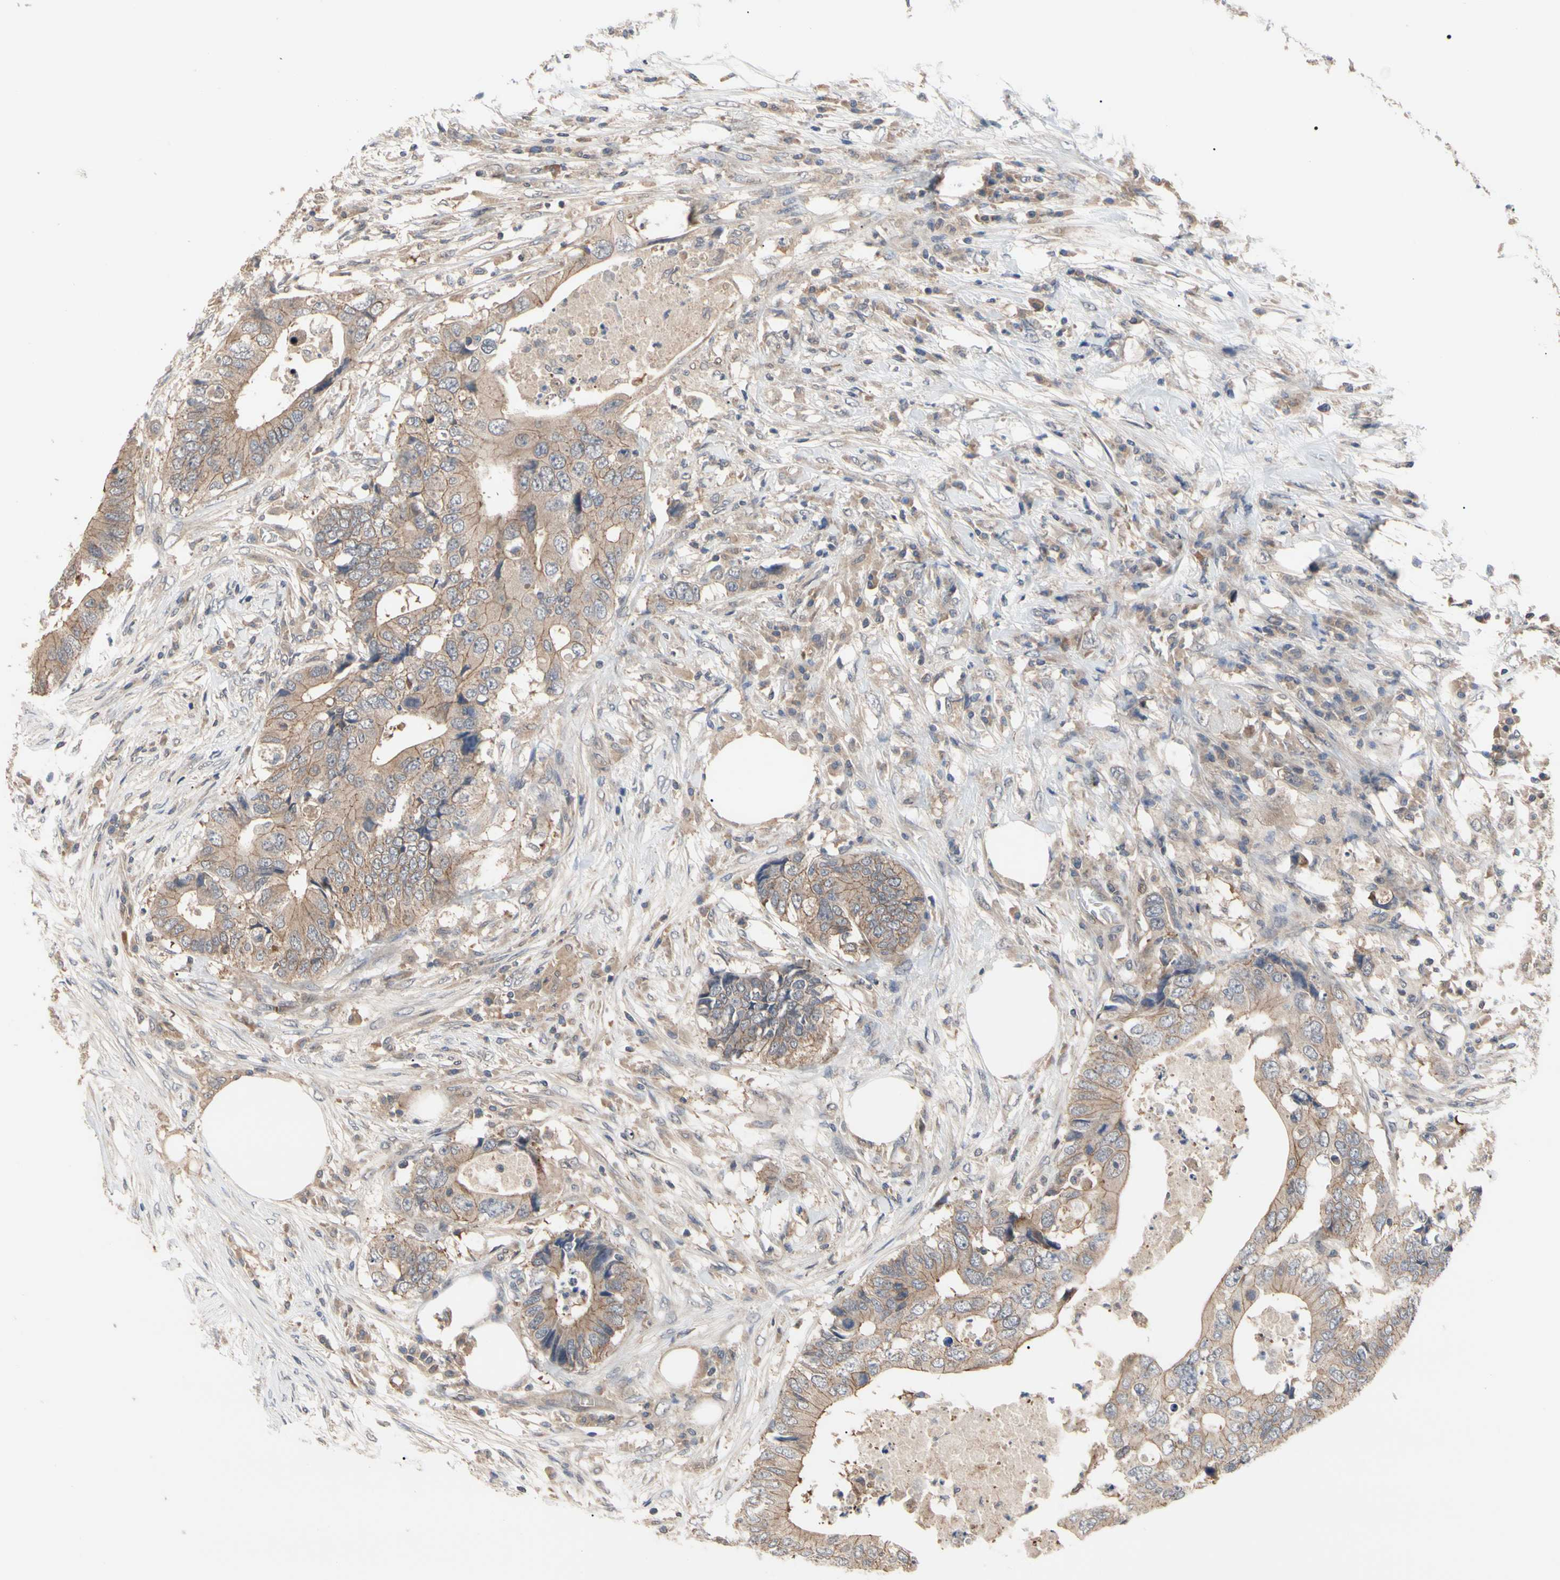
{"staining": {"intensity": "moderate", "quantity": ">75%", "location": "cytoplasmic/membranous"}, "tissue": "colorectal cancer", "cell_type": "Tumor cells", "image_type": "cancer", "snomed": [{"axis": "morphology", "description": "Adenocarcinoma, NOS"}, {"axis": "topography", "description": "Colon"}], "caption": "Moderate cytoplasmic/membranous staining is seen in about >75% of tumor cells in colorectal cancer.", "gene": "DPP8", "patient": {"sex": "male", "age": 71}}